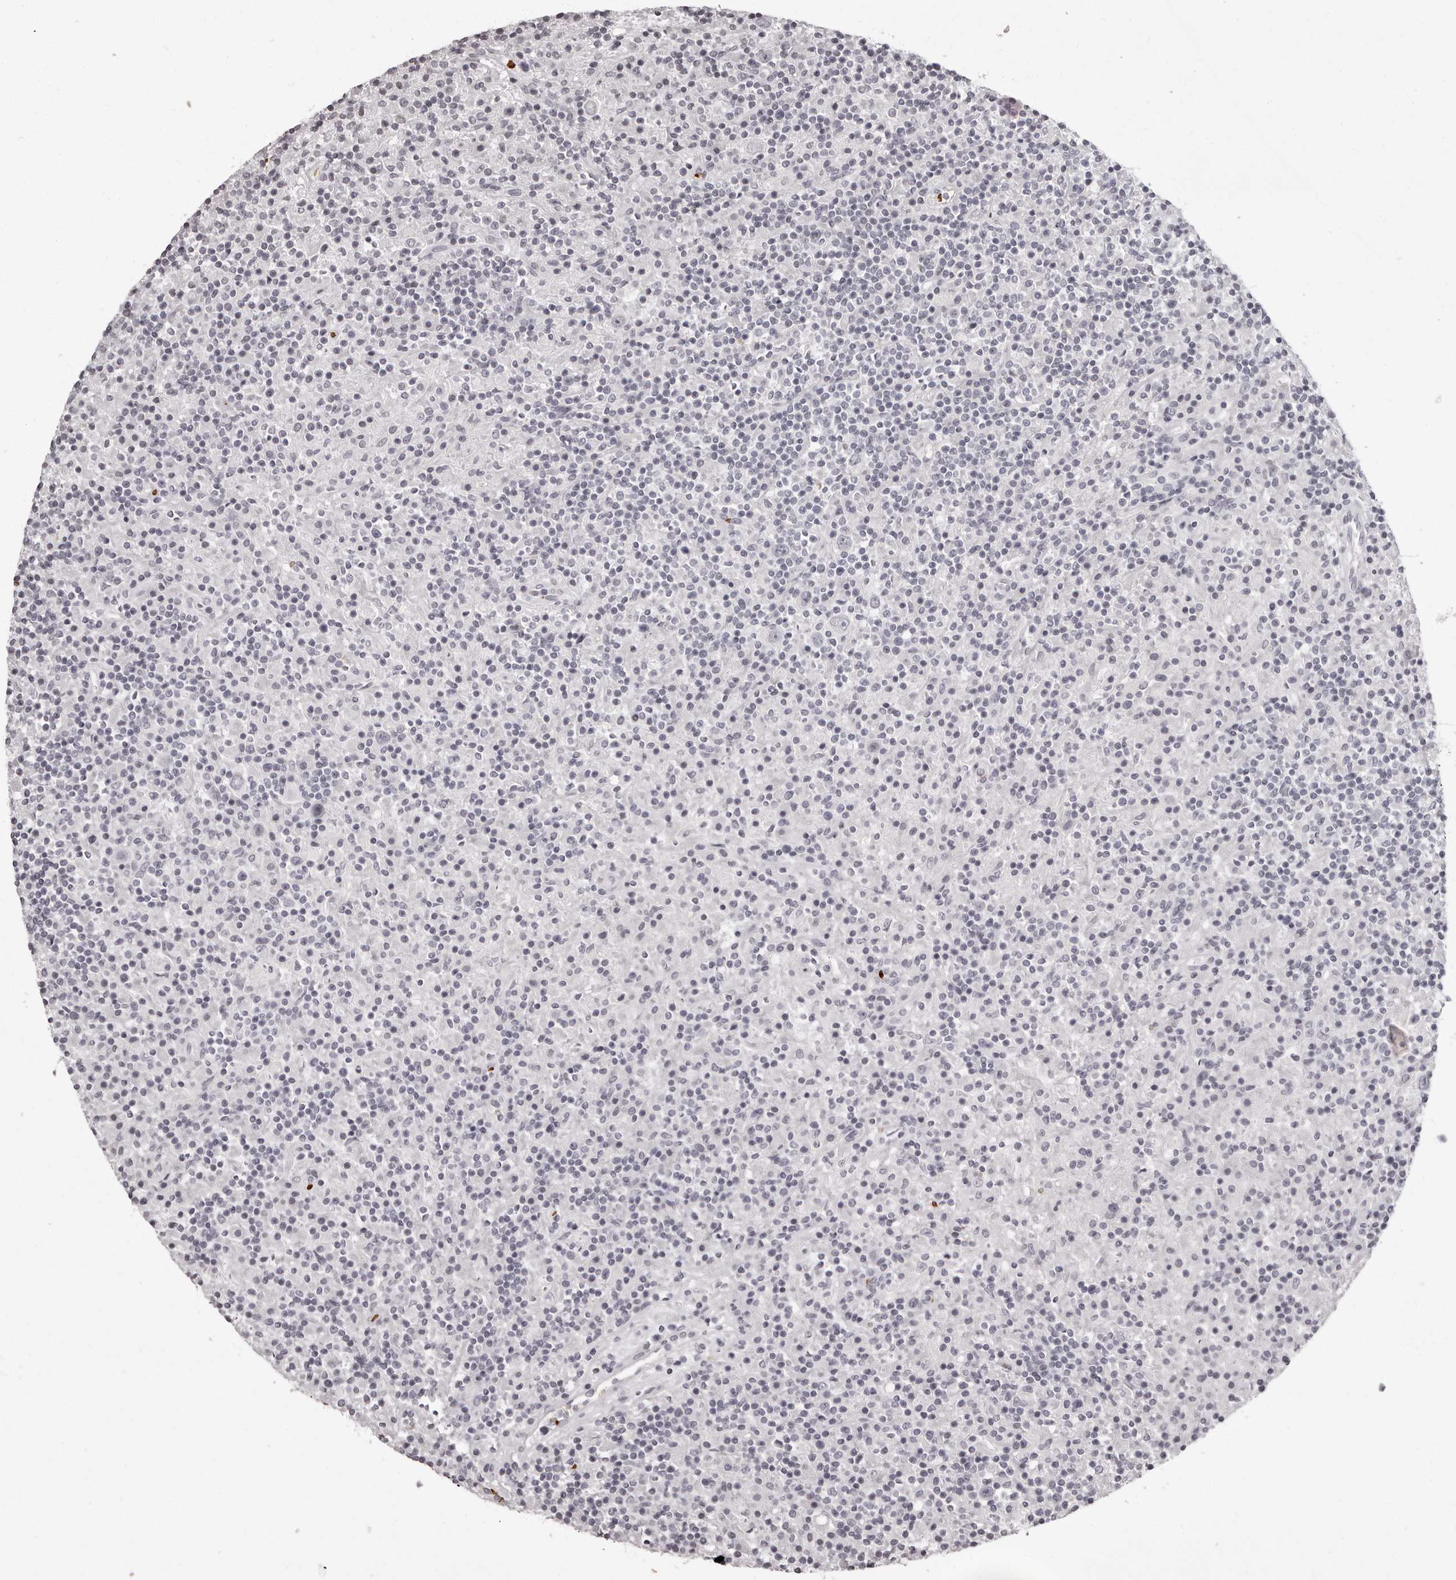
{"staining": {"intensity": "negative", "quantity": "none", "location": "none"}, "tissue": "lymphoma", "cell_type": "Tumor cells", "image_type": "cancer", "snomed": [{"axis": "morphology", "description": "Hodgkin's disease, NOS"}, {"axis": "topography", "description": "Lymph node"}], "caption": "There is no significant expression in tumor cells of Hodgkin's disease.", "gene": "C8orf74", "patient": {"sex": "male", "age": 70}}